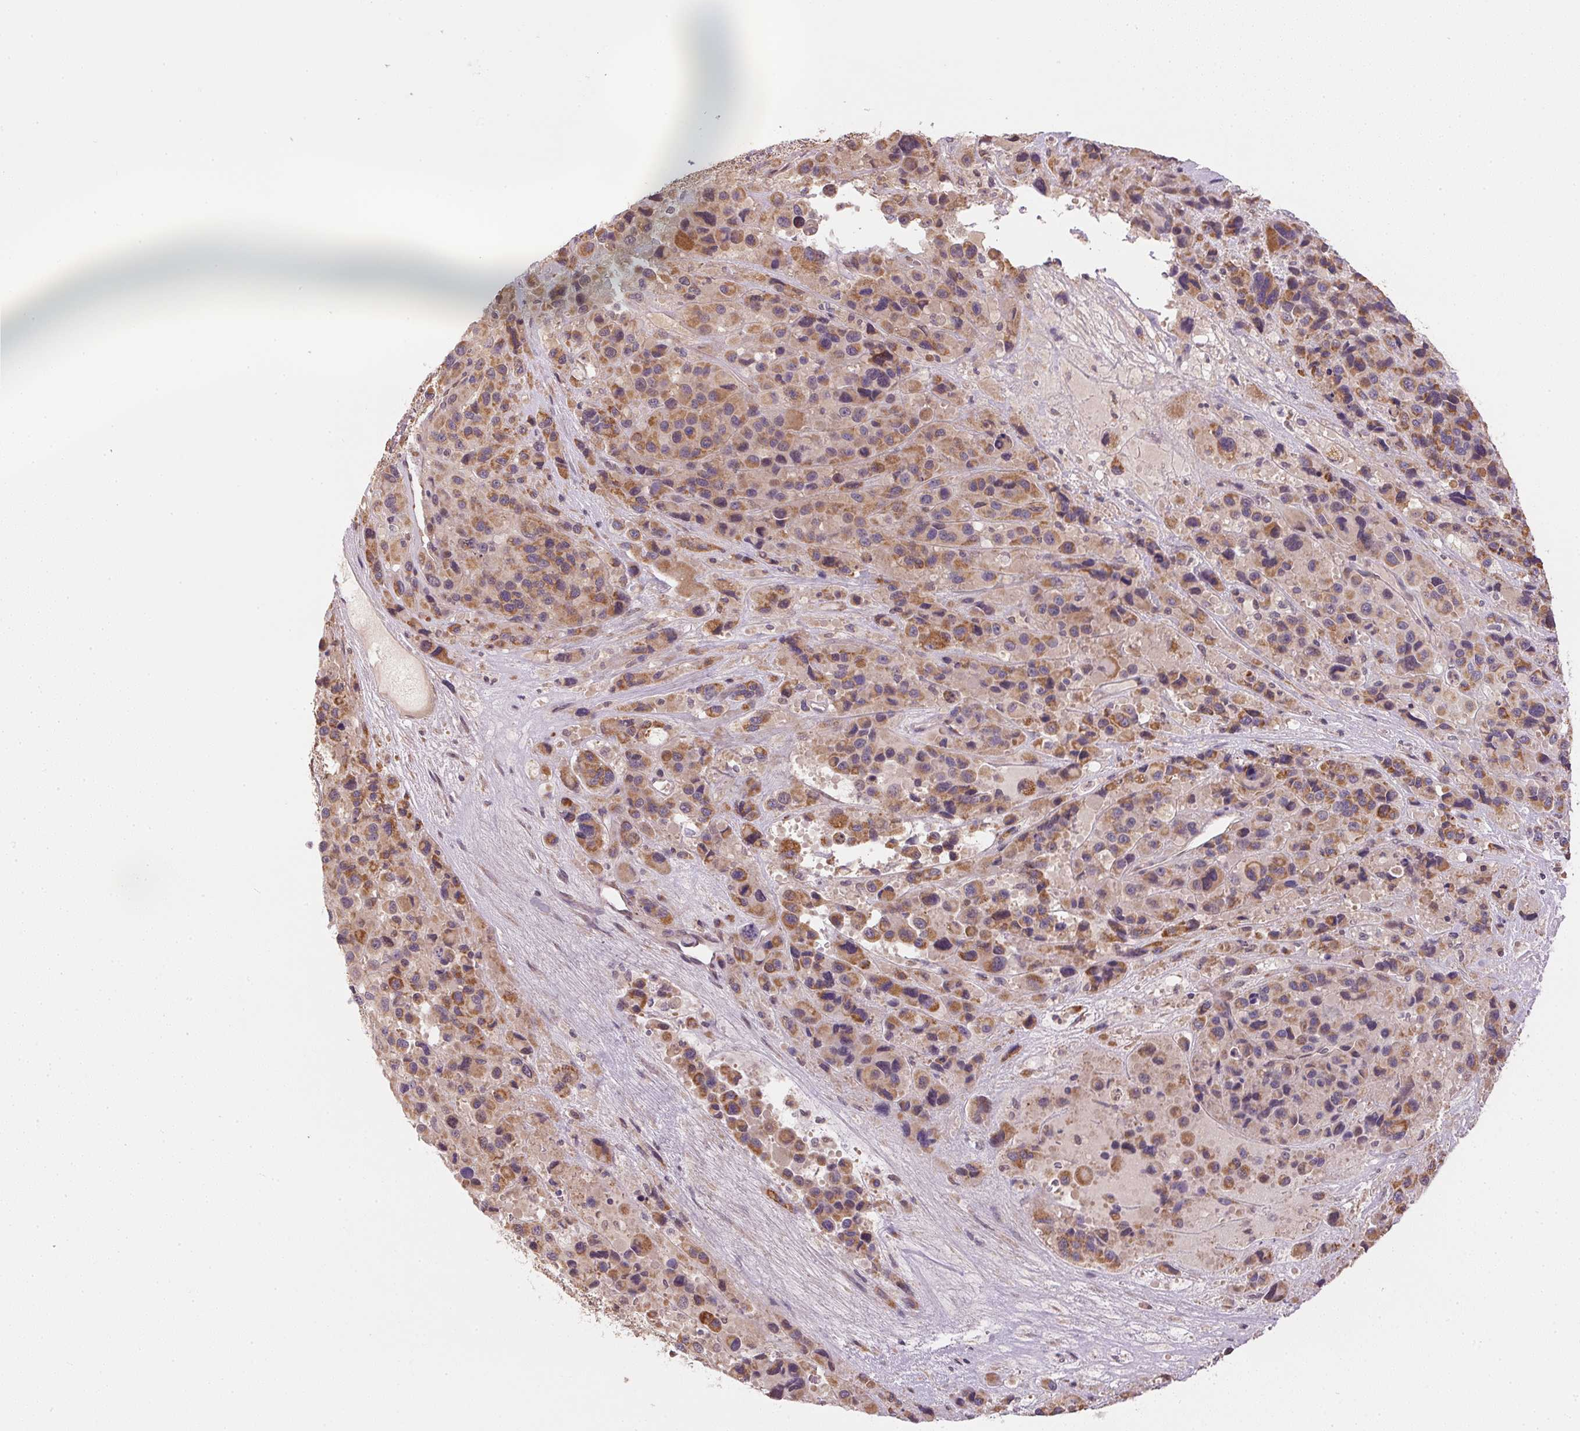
{"staining": {"intensity": "moderate", "quantity": "25%-75%", "location": "cytoplasmic/membranous"}, "tissue": "melanoma", "cell_type": "Tumor cells", "image_type": "cancer", "snomed": [{"axis": "morphology", "description": "Malignant melanoma, Metastatic site"}, {"axis": "topography", "description": "Lymph node"}], "caption": "Malignant melanoma (metastatic site) stained for a protein (brown) displays moderate cytoplasmic/membranous positive positivity in about 25%-75% of tumor cells.", "gene": "SC5D", "patient": {"sex": "female", "age": 65}}